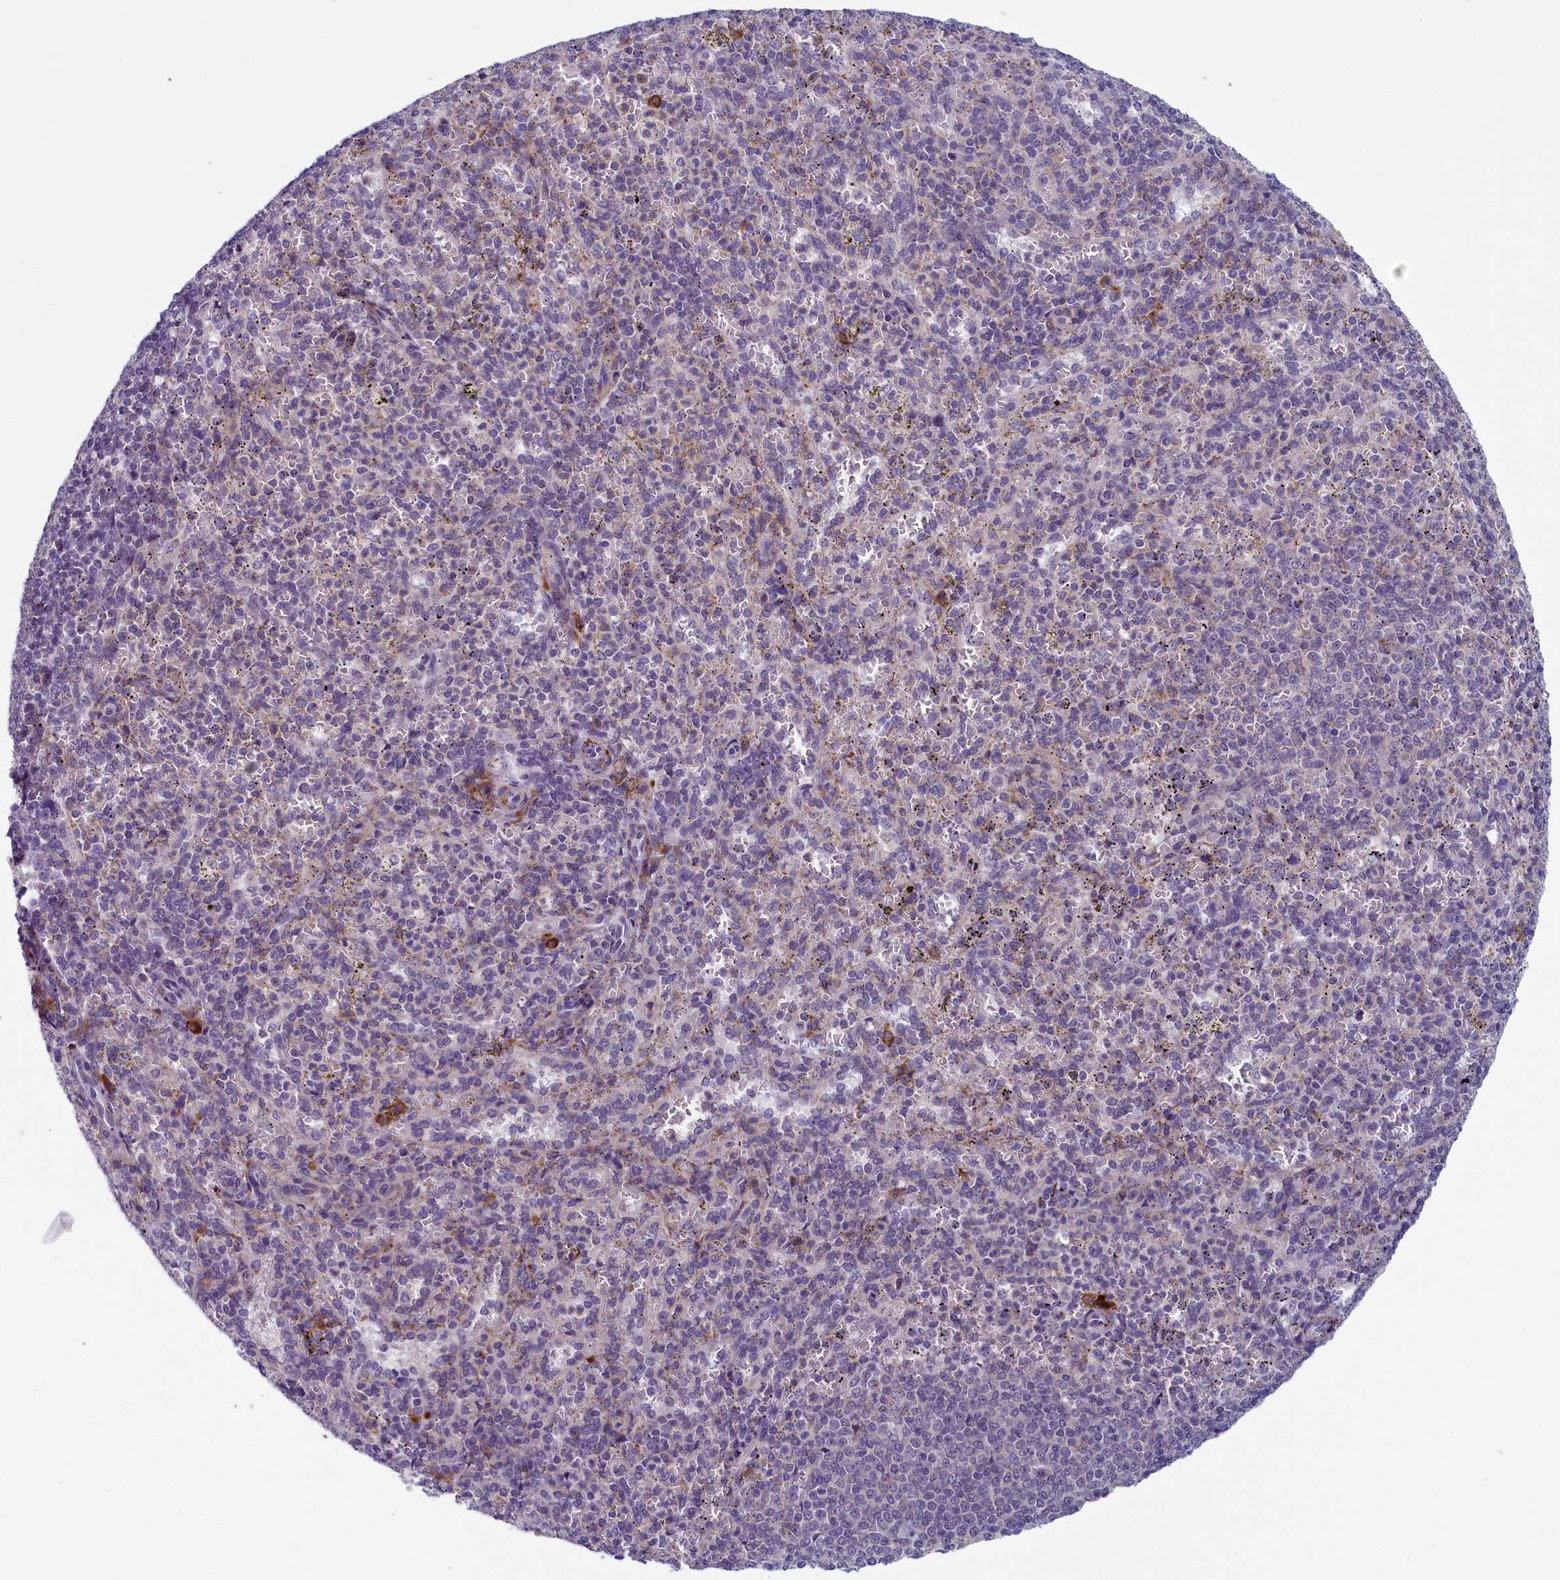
{"staining": {"intensity": "negative", "quantity": "none", "location": "none"}, "tissue": "spleen", "cell_type": "Cells in red pulp", "image_type": "normal", "snomed": [{"axis": "morphology", "description": "Normal tissue, NOS"}, {"axis": "topography", "description": "Spleen"}], "caption": "Immunohistochemistry histopathology image of unremarkable spleen stained for a protein (brown), which shows no staining in cells in red pulp.", "gene": "CNEP1R1", "patient": {"sex": "female", "age": 21}}